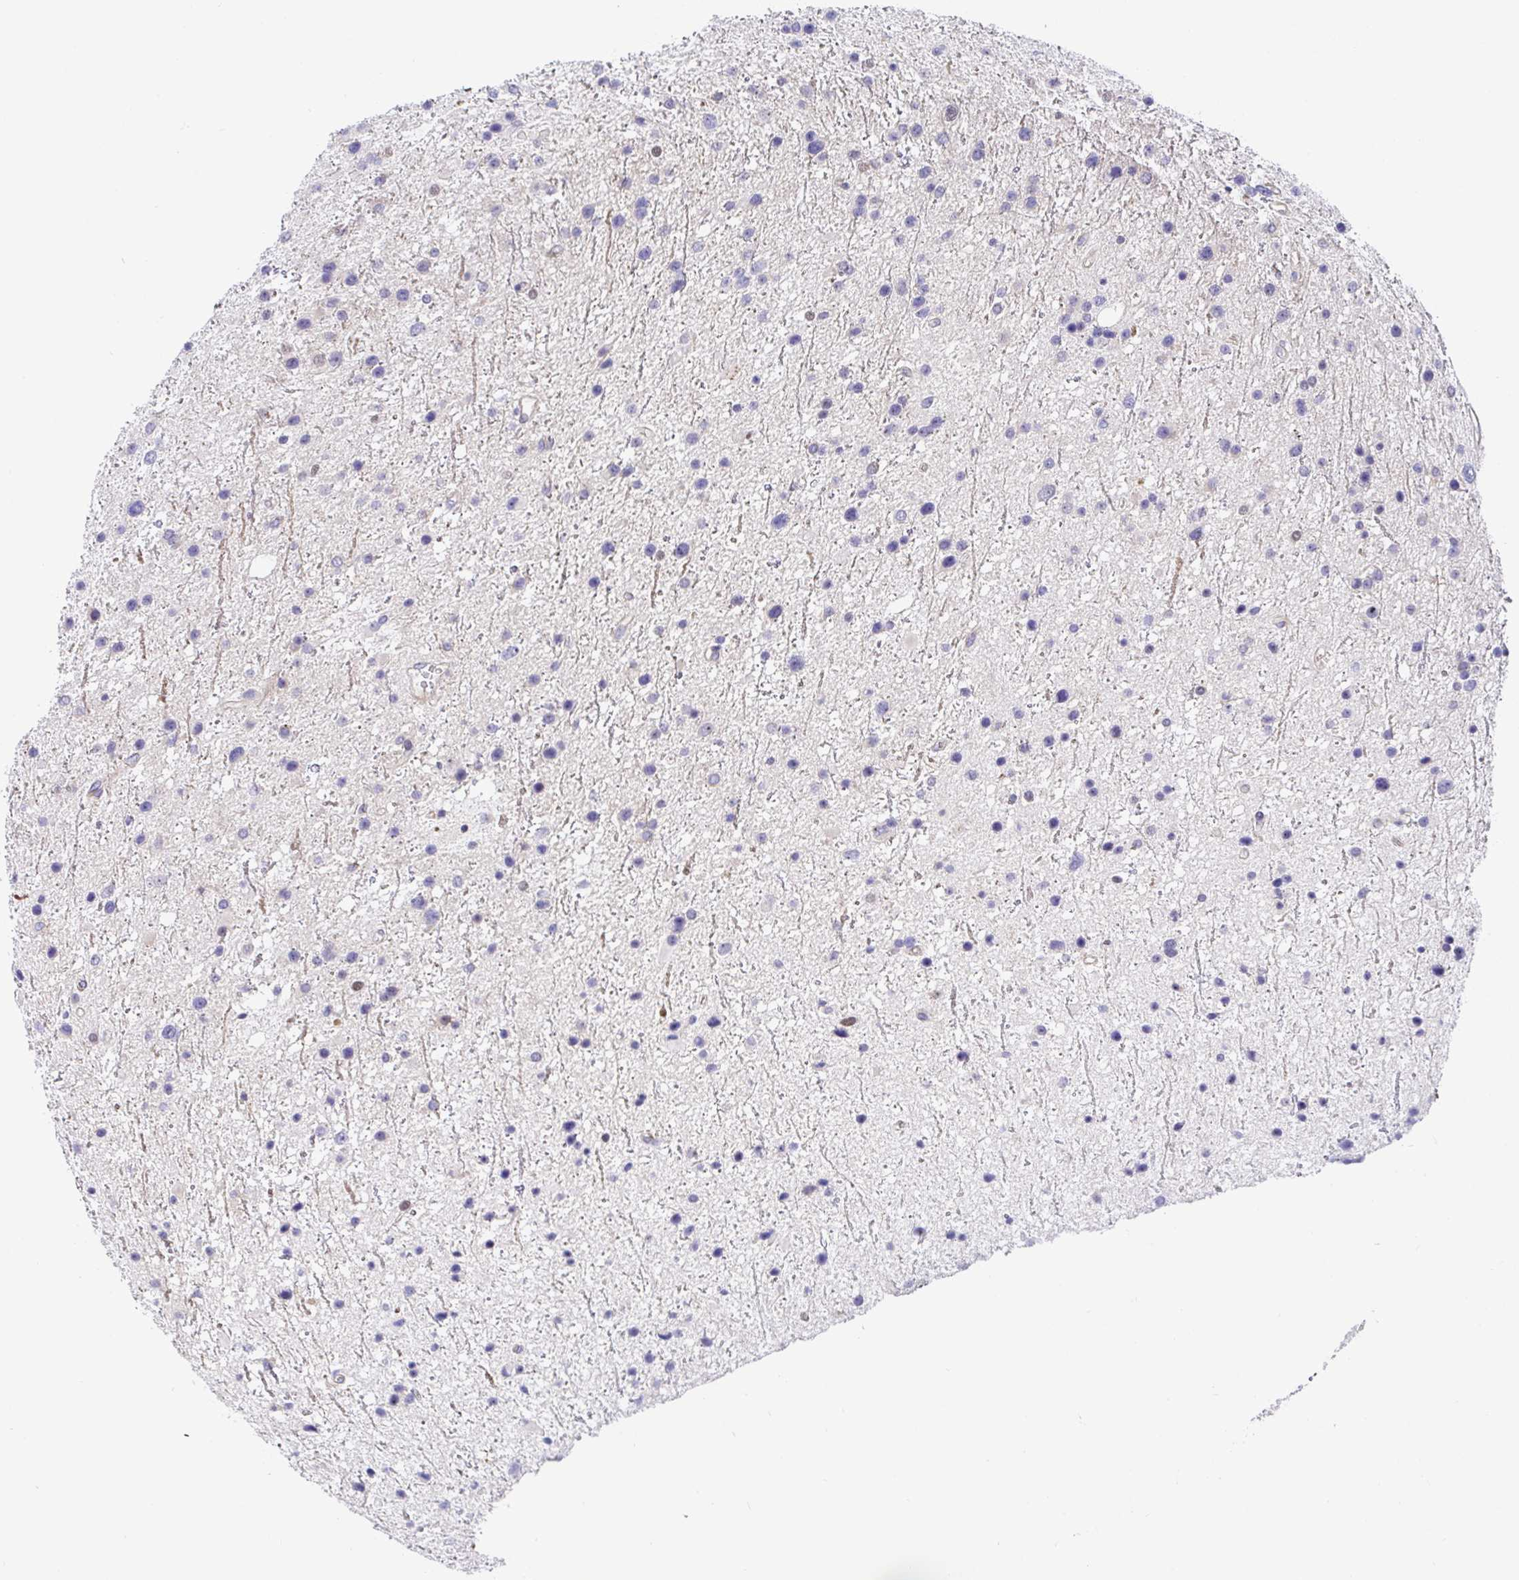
{"staining": {"intensity": "negative", "quantity": "none", "location": "none"}, "tissue": "glioma", "cell_type": "Tumor cells", "image_type": "cancer", "snomed": [{"axis": "morphology", "description": "Glioma, malignant, Low grade"}, {"axis": "topography", "description": "Brain"}], "caption": "Immunohistochemistry of low-grade glioma (malignant) displays no staining in tumor cells. The staining was performed using DAB to visualize the protein expression in brown, while the nuclei were stained in blue with hematoxylin (Magnification: 20x).", "gene": "TIMELESS", "patient": {"sex": "female", "age": 32}}